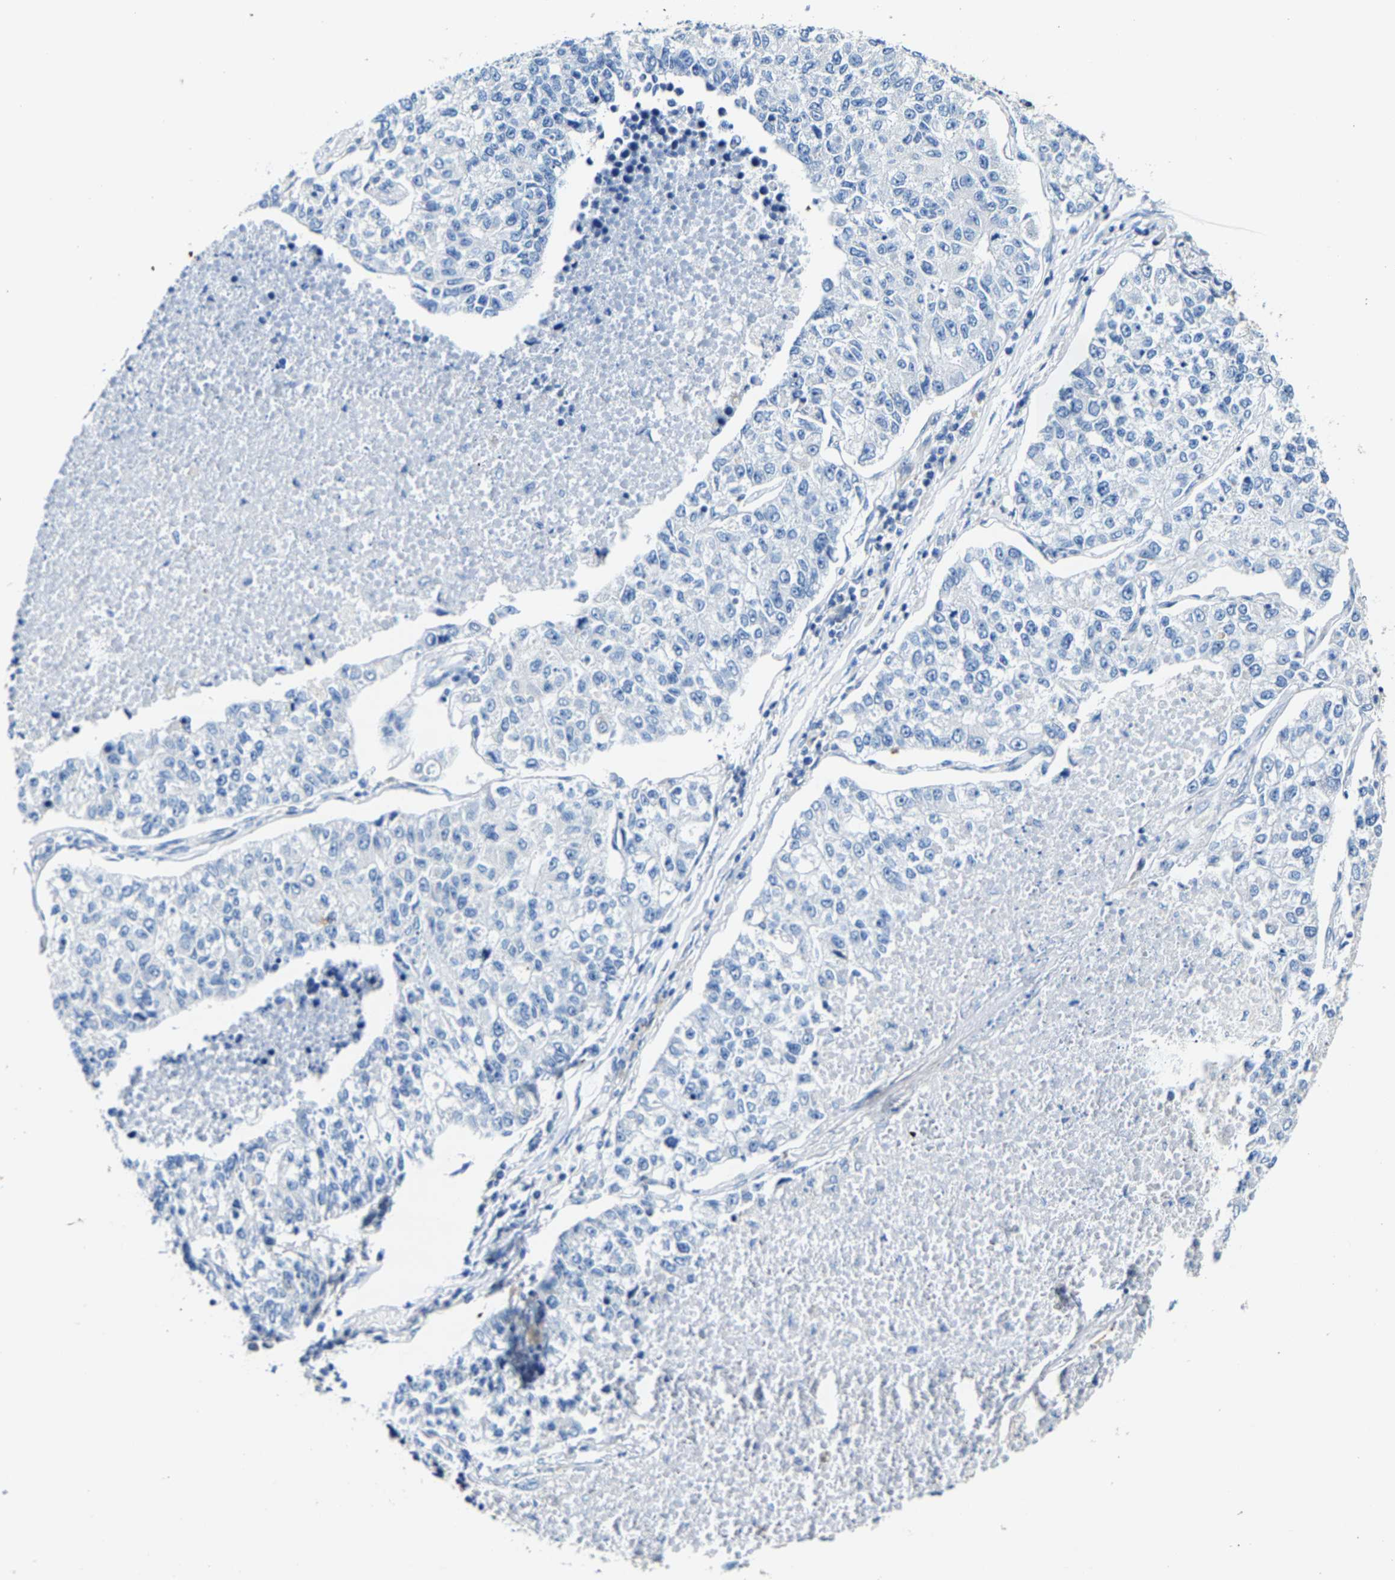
{"staining": {"intensity": "negative", "quantity": "none", "location": "none"}, "tissue": "lung cancer", "cell_type": "Tumor cells", "image_type": "cancer", "snomed": [{"axis": "morphology", "description": "Adenocarcinoma, NOS"}, {"axis": "topography", "description": "Lung"}], "caption": "An image of human lung cancer is negative for staining in tumor cells. Brightfield microscopy of IHC stained with DAB (3,3'-diaminobenzidine) (brown) and hematoxylin (blue), captured at high magnification.", "gene": "MMEL1", "patient": {"sex": "male", "age": 49}}